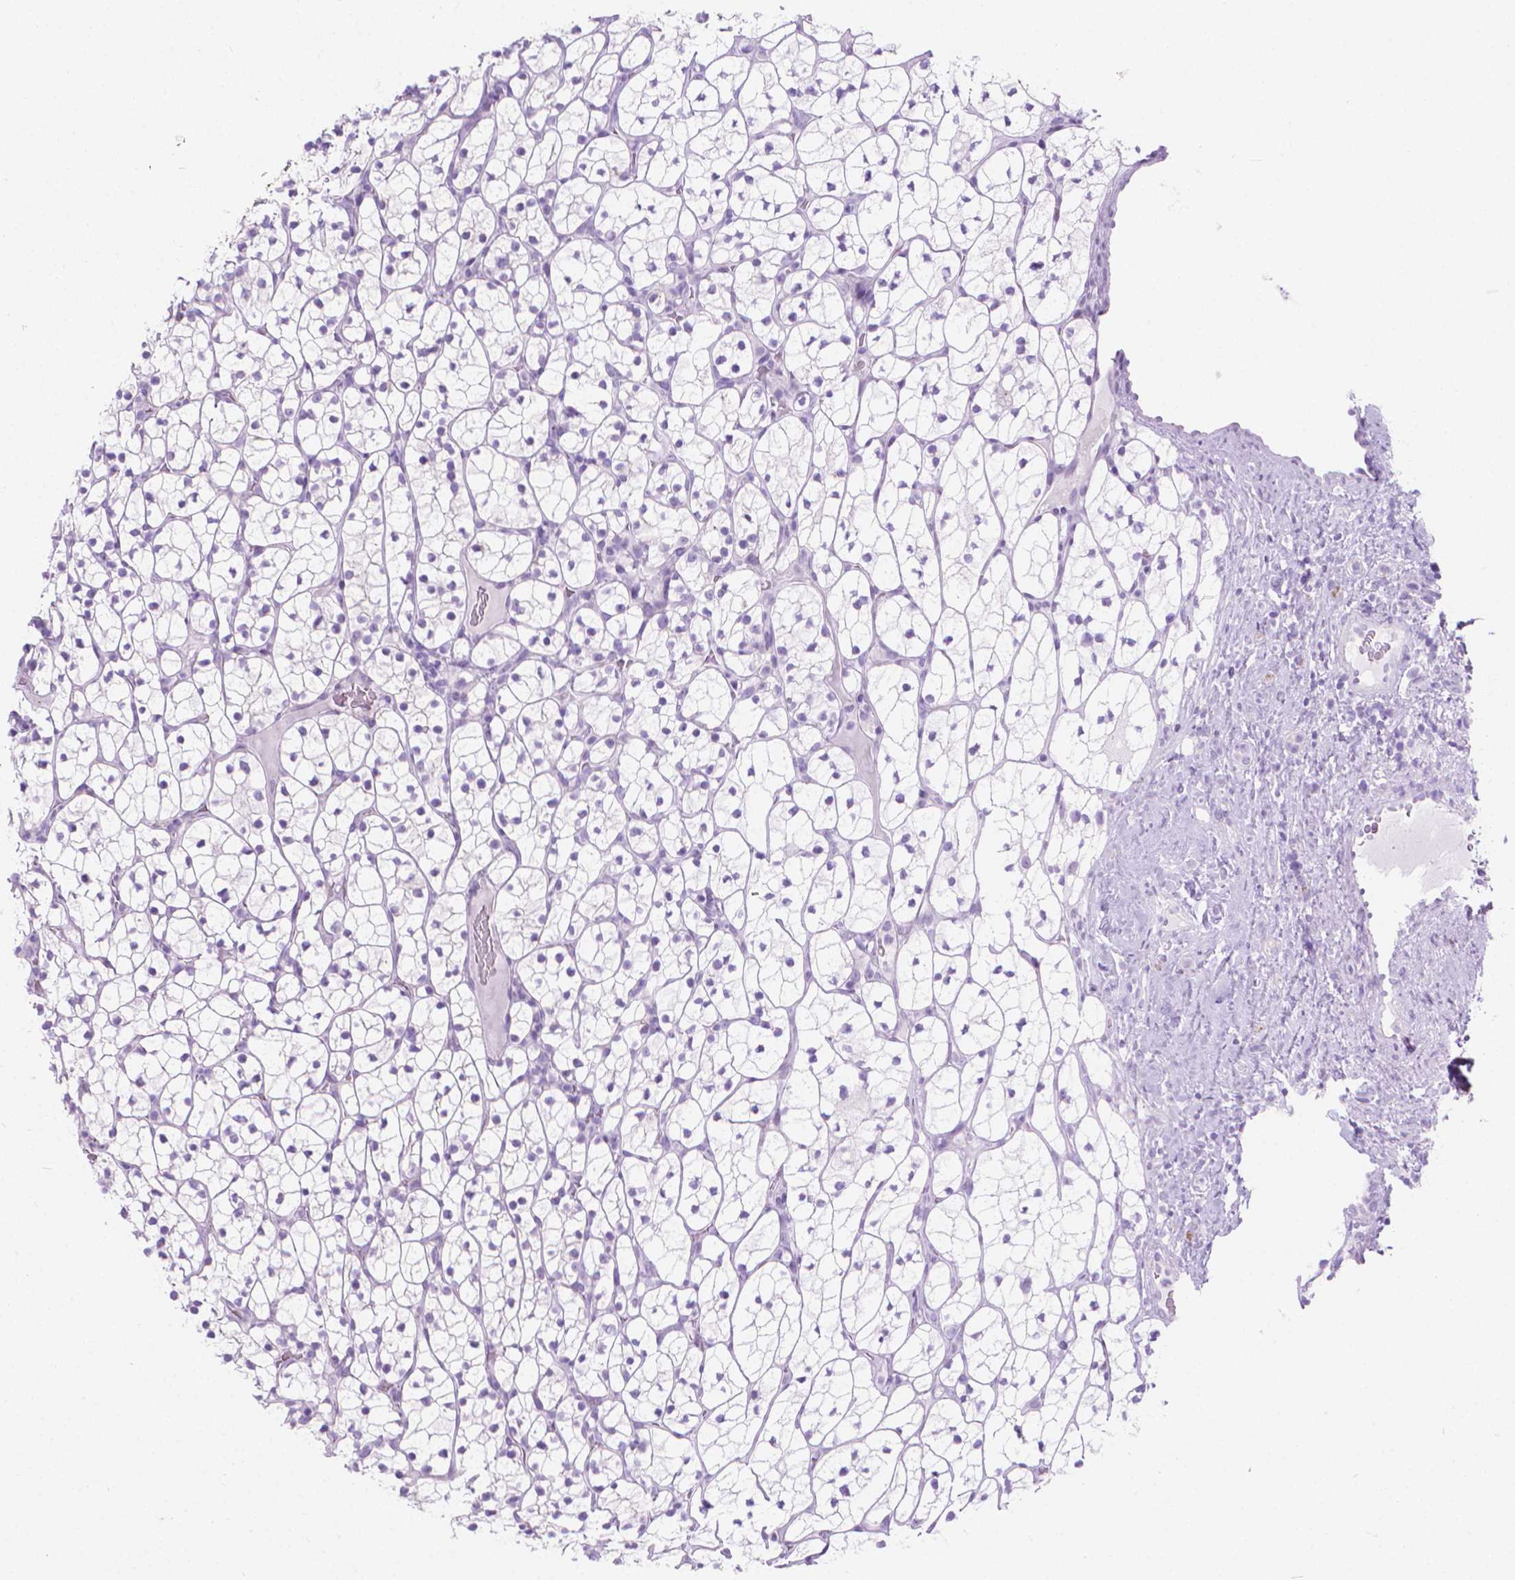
{"staining": {"intensity": "negative", "quantity": "none", "location": "none"}, "tissue": "renal cancer", "cell_type": "Tumor cells", "image_type": "cancer", "snomed": [{"axis": "morphology", "description": "Adenocarcinoma, NOS"}, {"axis": "topography", "description": "Kidney"}], "caption": "Renal cancer (adenocarcinoma) was stained to show a protein in brown. There is no significant expression in tumor cells.", "gene": "CFAP52", "patient": {"sex": "female", "age": 89}}